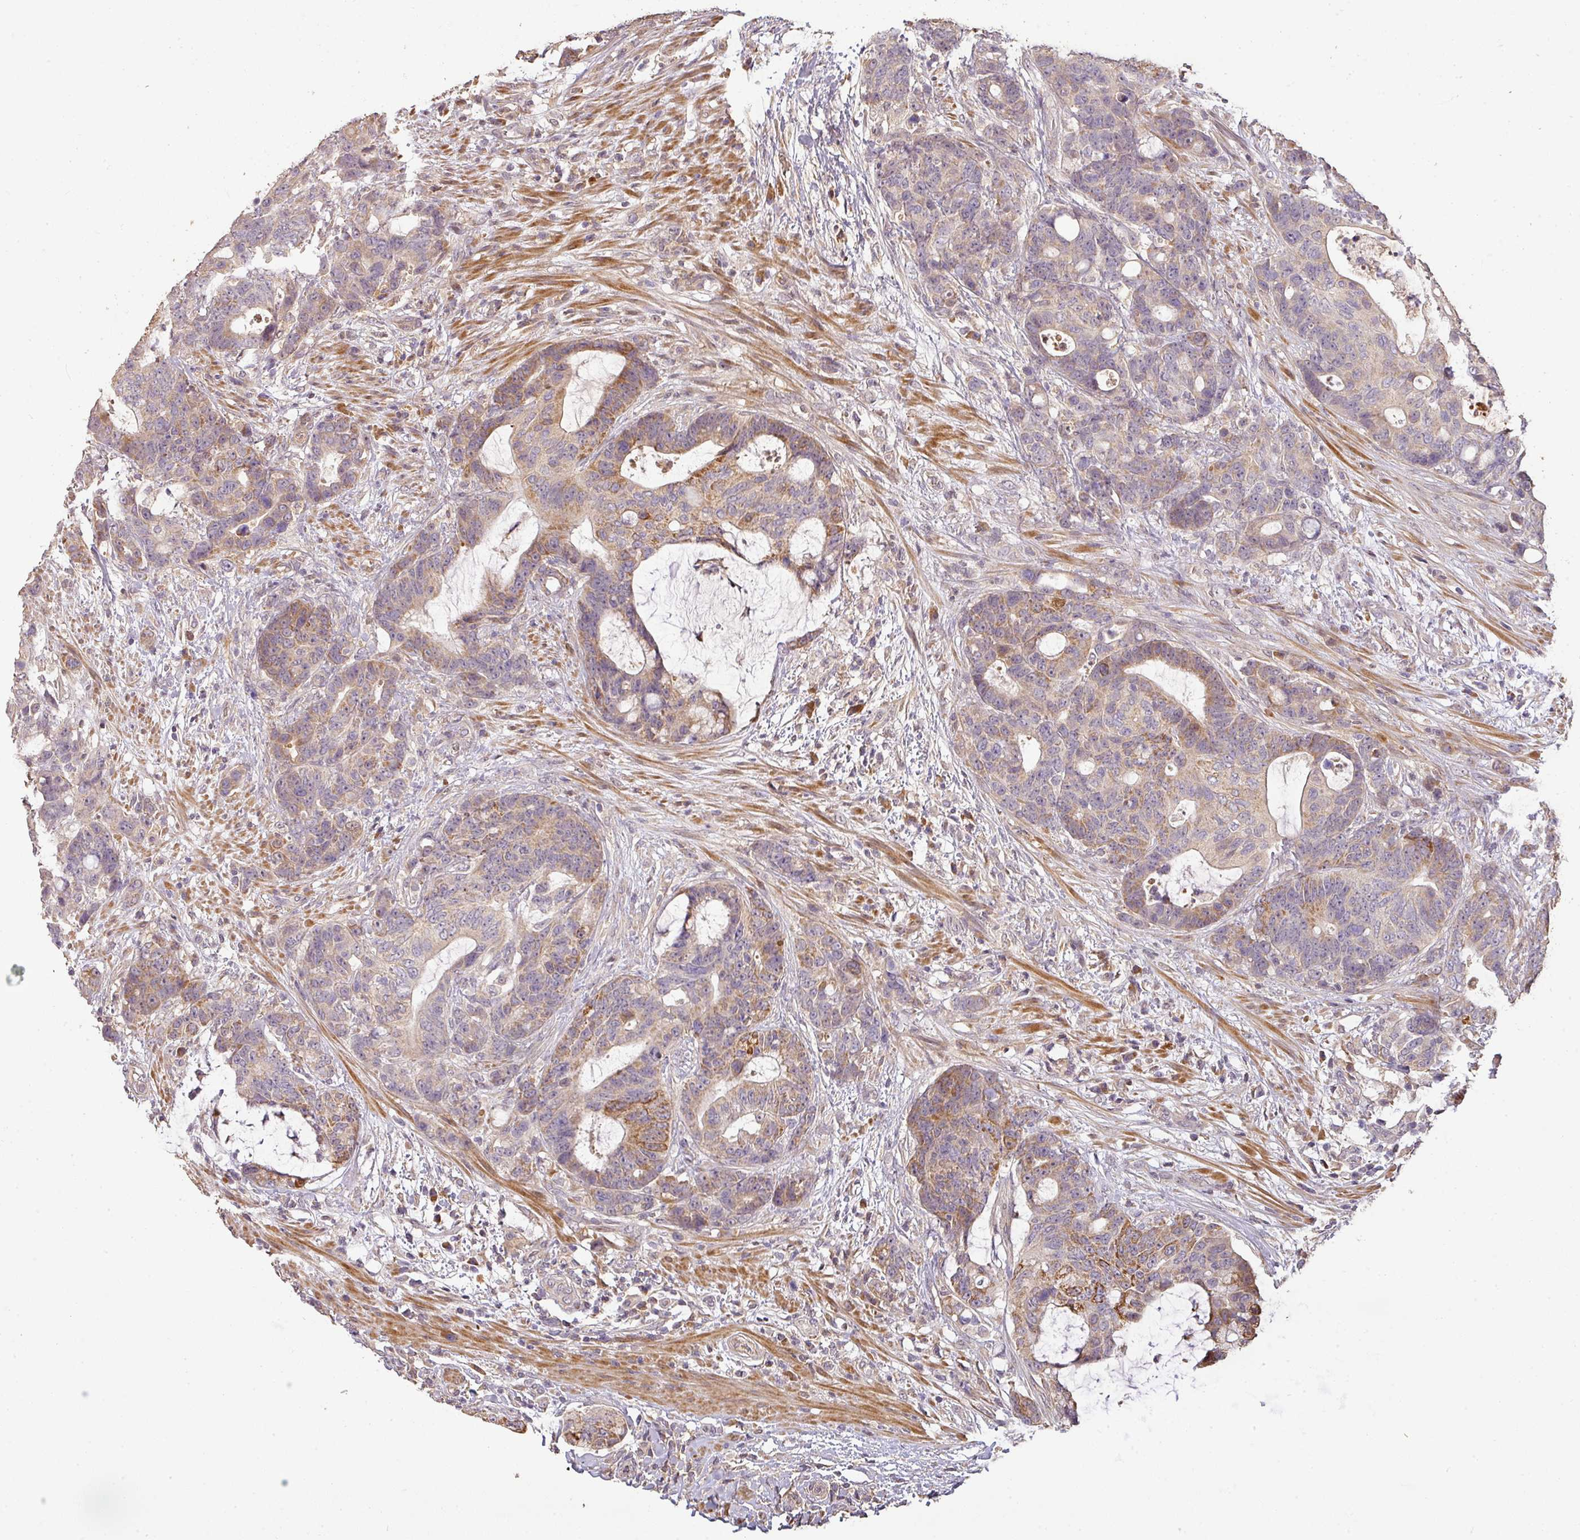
{"staining": {"intensity": "moderate", "quantity": "25%-75%", "location": "cytoplasmic/membranous"}, "tissue": "colorectal cancer", "cell_type": "Tumor cells", "image_type": "cancer", "snomed": [{"axis": "morphology", "description": "Adenocarcinoma, NOS"}, {"axis": "topography", "description": "Colon"}], "caption": "Human colorectal cancer (adenocarcinoma) stained with a protein marker displays moderate staining in tumor cells.", "gene": "BPIFB3", "patient": {"sex": "female", "age": 82}}